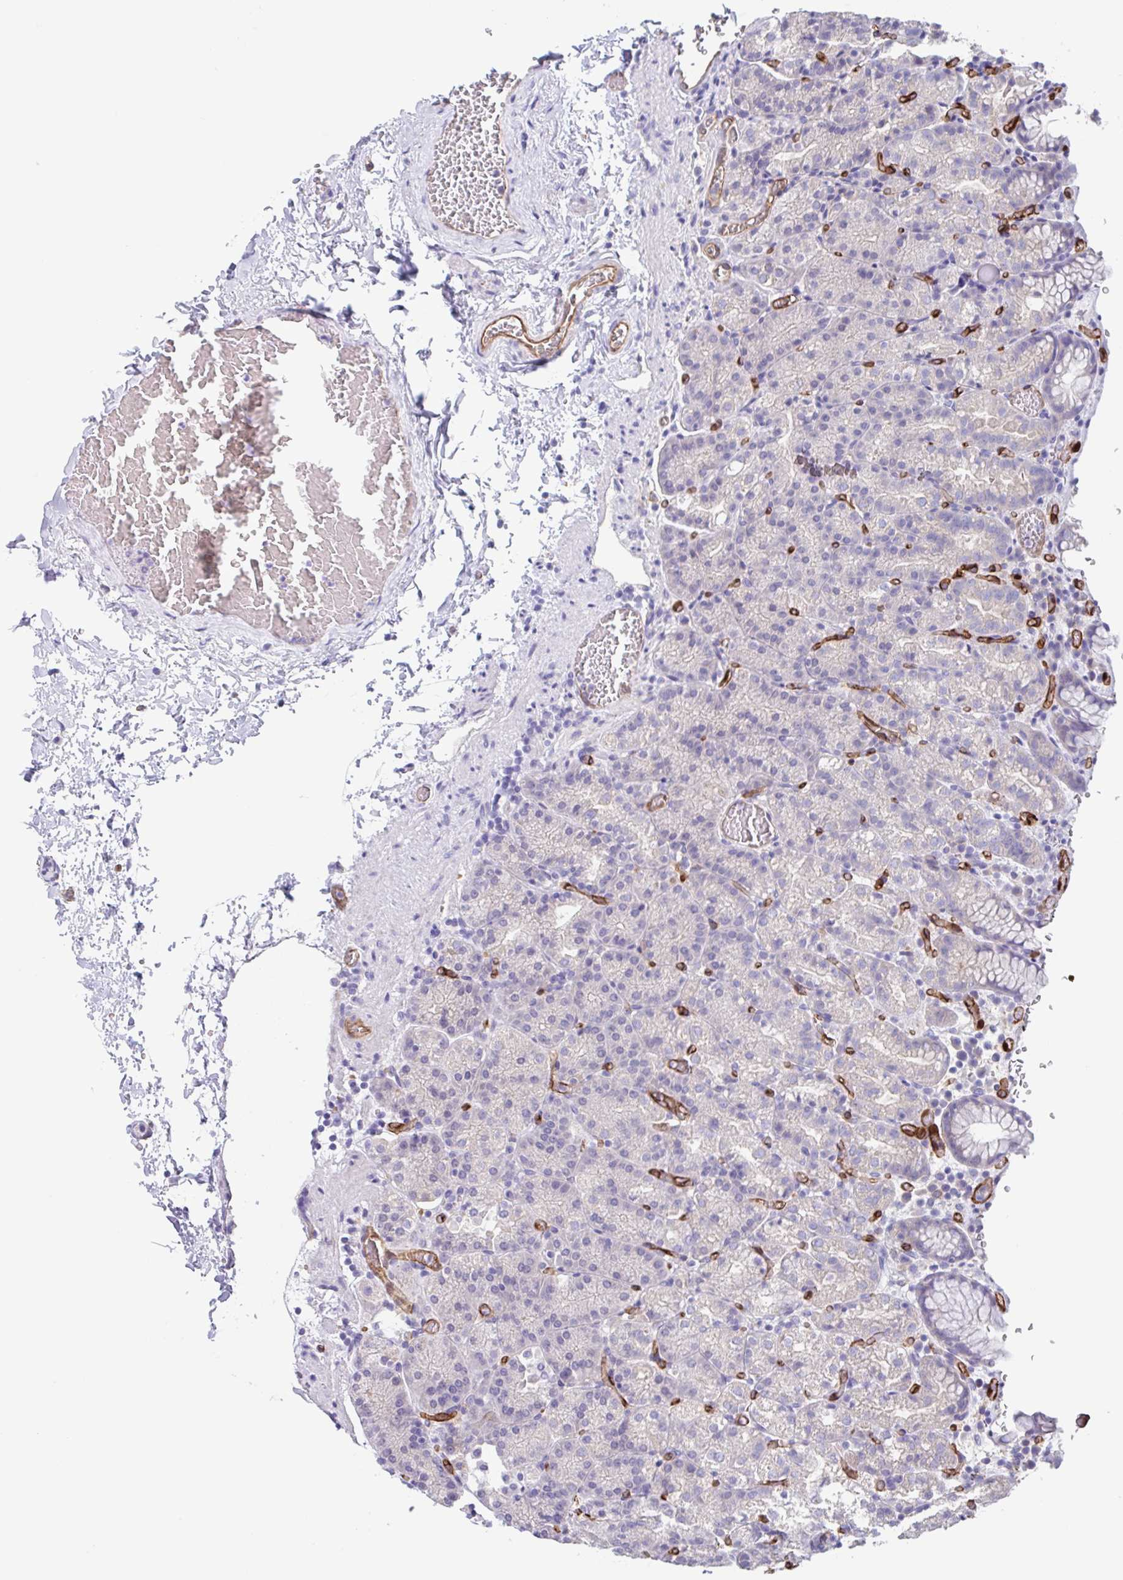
{"staining": {"intensity": "weak", "quantity": "25%-75%", "location": "cytoplasmic/membranous"}, "tissue": "stomach", "cell_type": "Glandular cells", "image_type": "normal", "snomed": [{"axis": "morphology", "description": "Normal tissue, NOS"}, {"axis": "topography", "description": "Stomach, upper"}], "caption": "A micrograph showing weak cytoplasmic/membranous expression in about 25%-75% of glandular cells in benign stomach, as visualized by brown immunohistochemical staining.", "gene": "EHD4", "patient": {"sex": "female", "age": 81}}